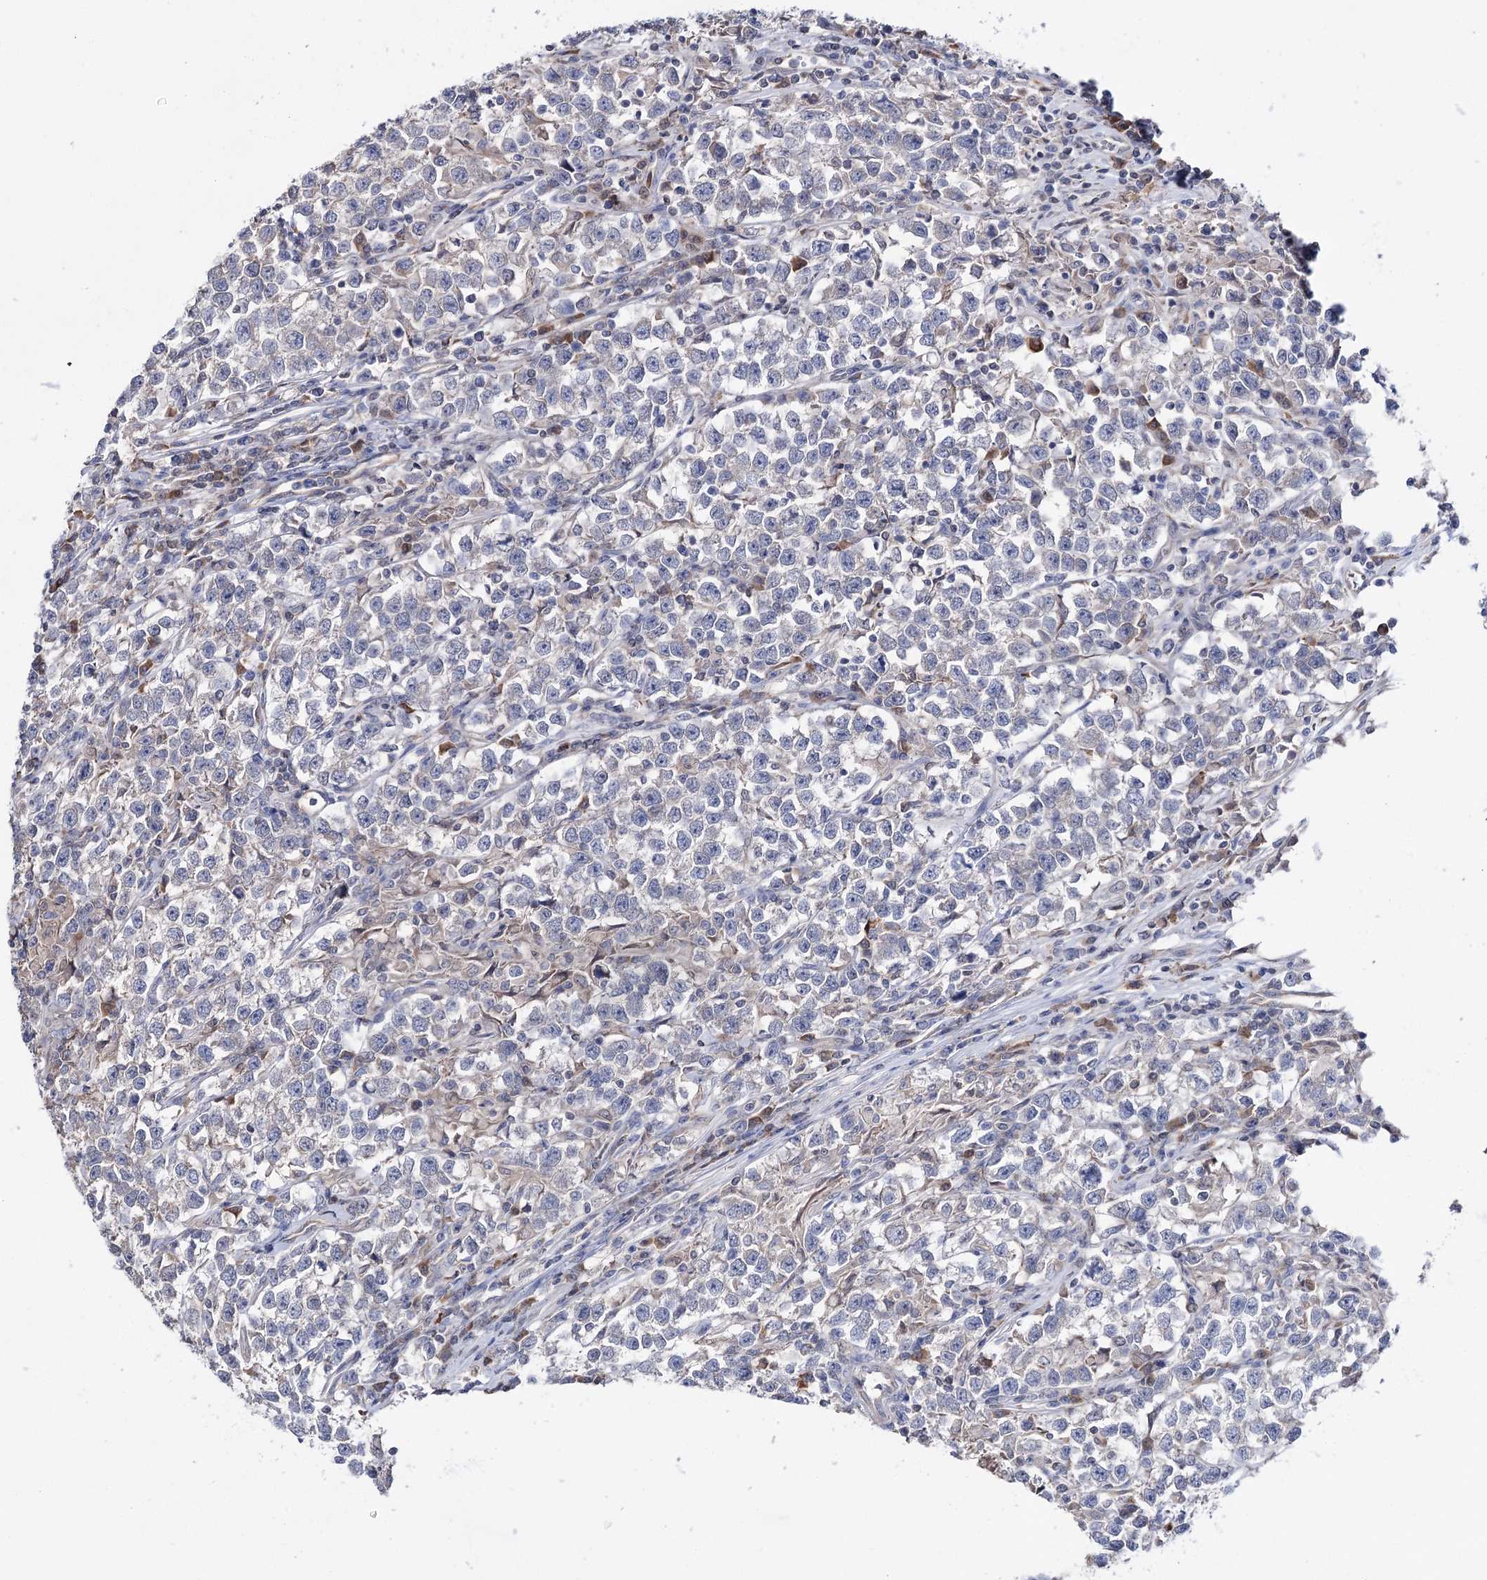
{"staining": {"intensity": "negative", "quantity": "none", "location": "none"}, "tissue": "testis cancer", "cell_type": "Tumor cells", "image_type": "cancer", "snomed": [{"axis": "morphology", "description": "Normal tissue, NOS"}, {"axis": "morphology", "description": "Seminoma, NOS"}, {"axis": "topography", "description": "Testis"}], "caption": "Testis seminoma stained for a protein using immunohistochemistry demonstrates no positivity tumor cells.", "gene": "PTER", "patient": {"sex": "male", "age": 43}}